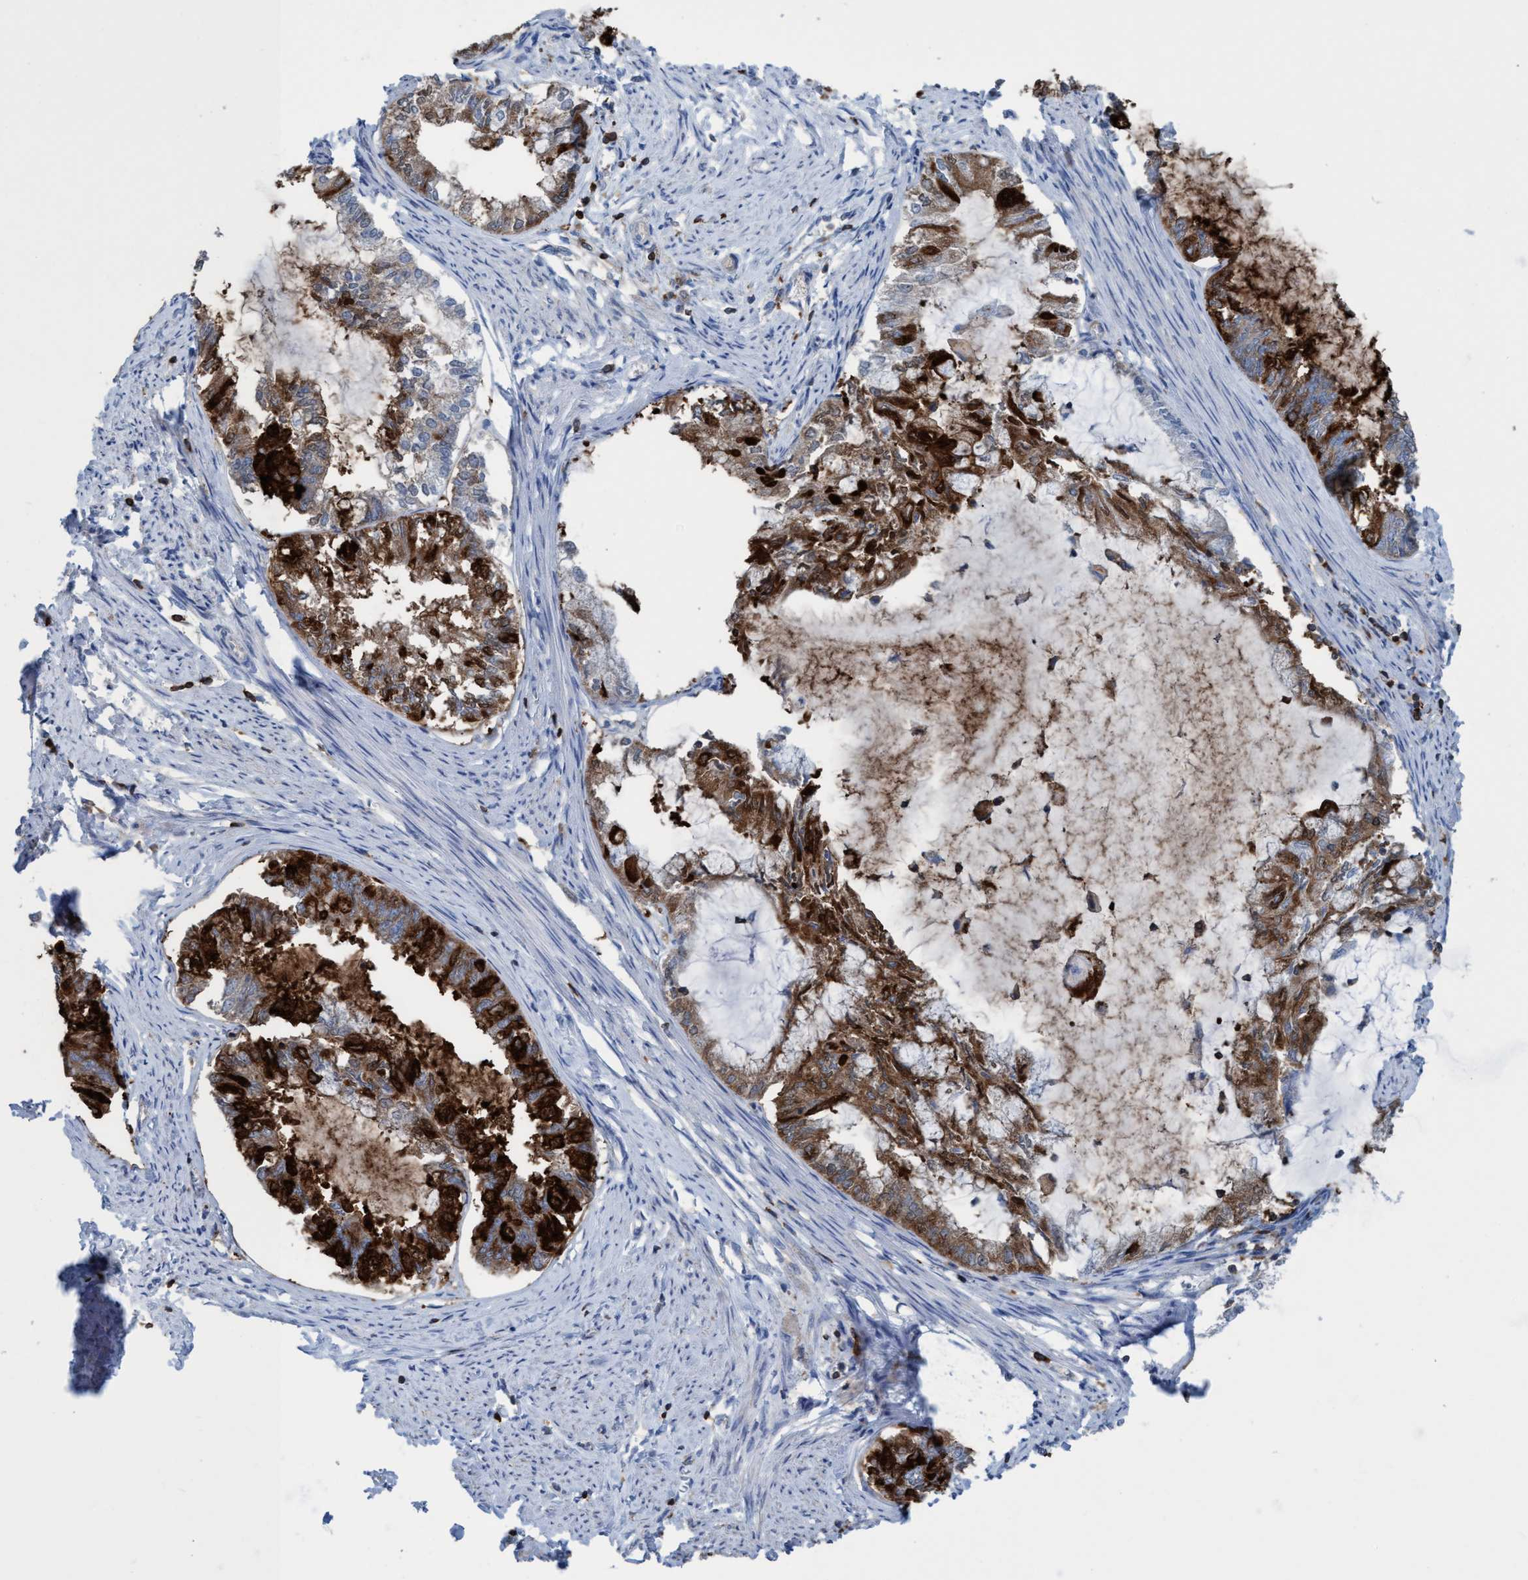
{"staining": {"intensity": "strong", "quantity": ">75%", "location": "cytoplasmic/membranous"}, "tissue": "endometrial cancer", "cell_type": "Tumor cells", "image_type": "cancer", "snomed": [{"axis": "morphology", "description": "Adenocarcinoma, NOS"}, {"axis": "topography", "description": "Endometrium"}], "caption": "High-magnification brightfield microscopy of endometrial cancer stained with DAB (3,3'-diaminobenzidine) (brown) and counterstained with hematoxylin (blue). tumor cells exhibit strong cytoplasmic/membranous positivity is seen in about>75% of cells. (DAB (3,3'-diaminobenzidine) IHC with brightfield microscopy, high magnification).", "gene": "EZR", "patient": {"sex": "female", "age": 86}}